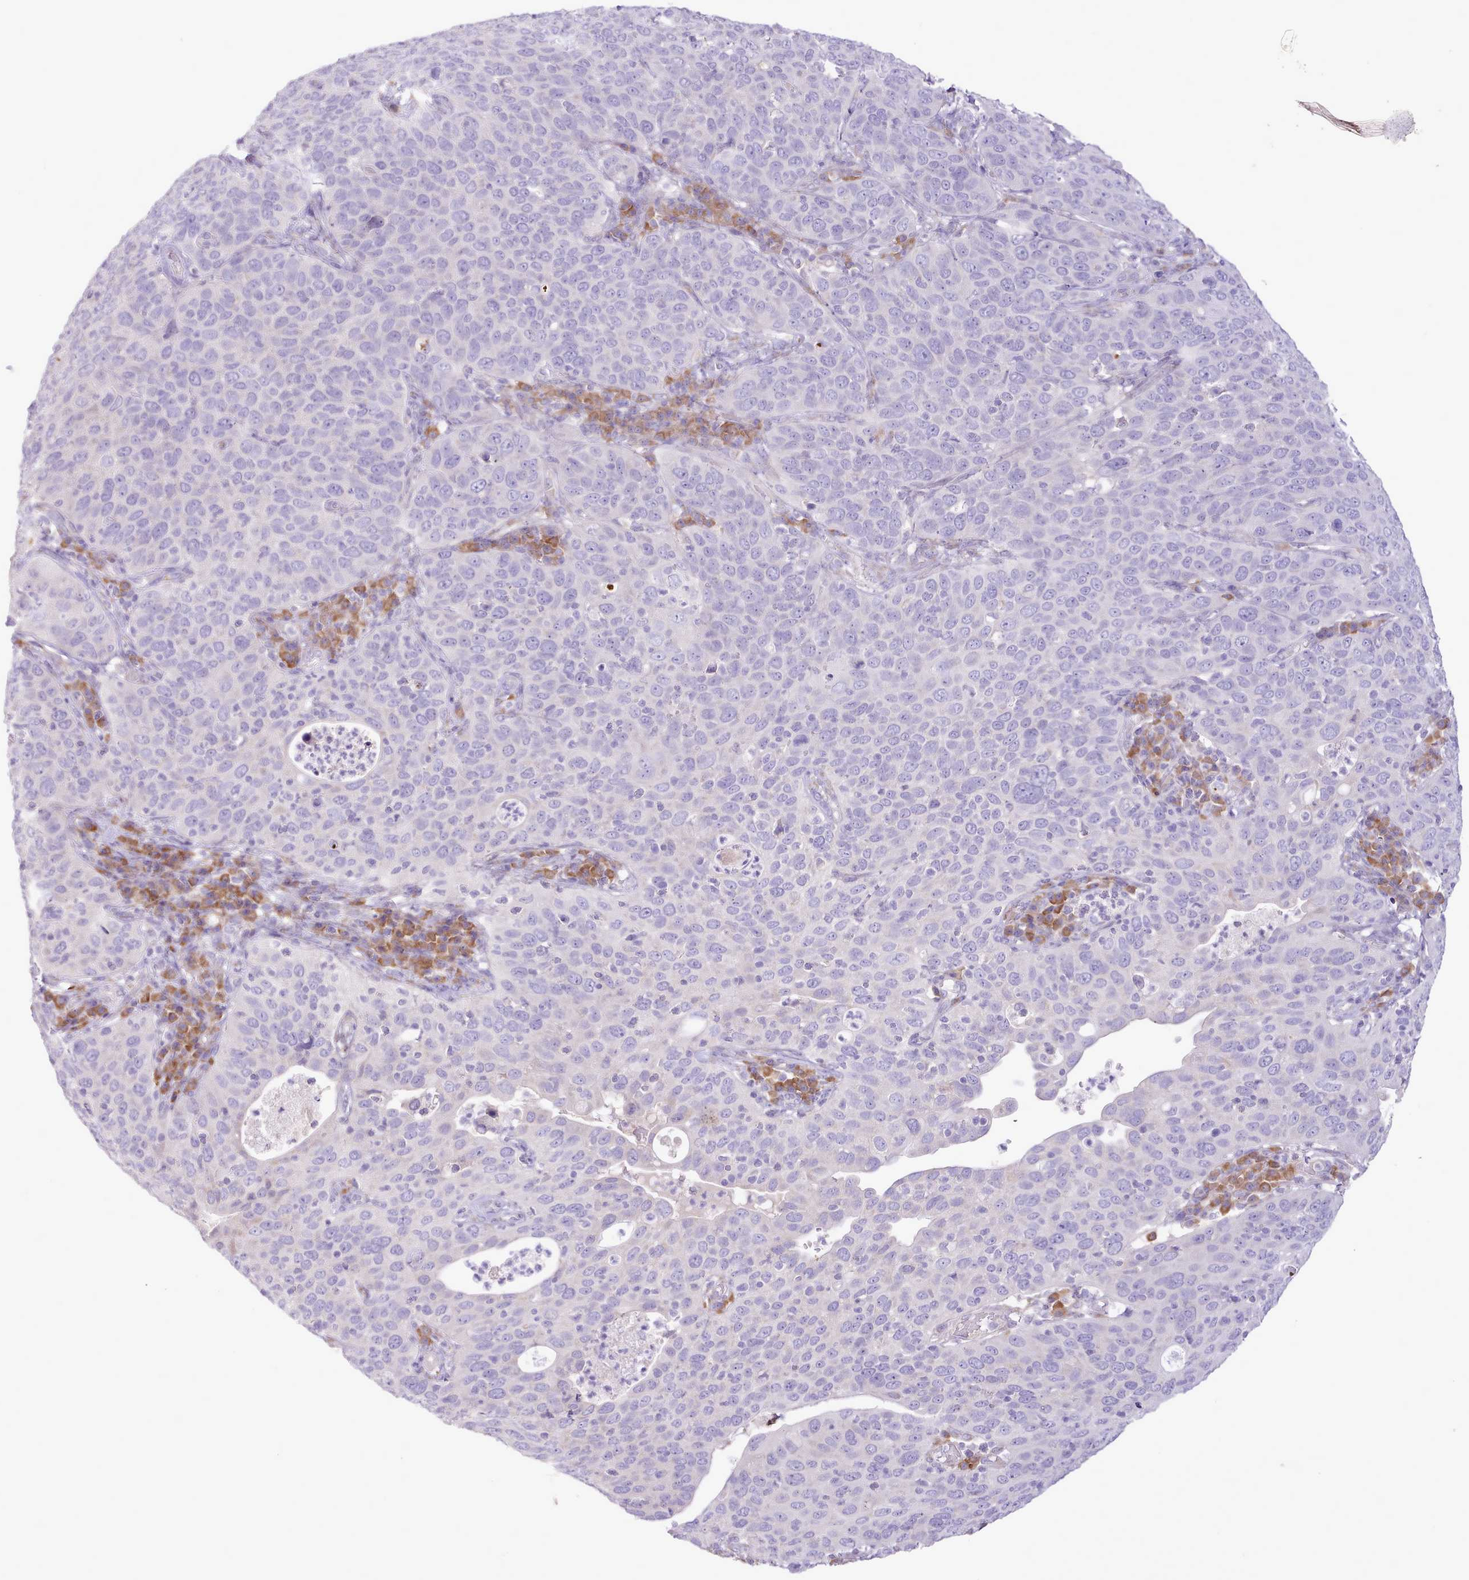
{"staining": {"intensity": "negative", "quantity": "none", "location": "none"}, "tissue": "cervical cancer", "cell_type": "Tumor cells", "image_type": "cancer", "snomed": [{"axis": "morphology", "description": "Squamous cell carcinoma, NOS"}, {"axis": "topography", "description": "Cervix"}], "caption": "A high-resolution micrograph shows immunohistochemistry staining of cervical cancer, which shows no significant expression in tumor cells. (DAB (3,3'-diaminobenzidine) immunohistochemistry with hematoxylin counter stain).", "gene": "CCL1", "patient": {"sex": "female", "age": 36}}